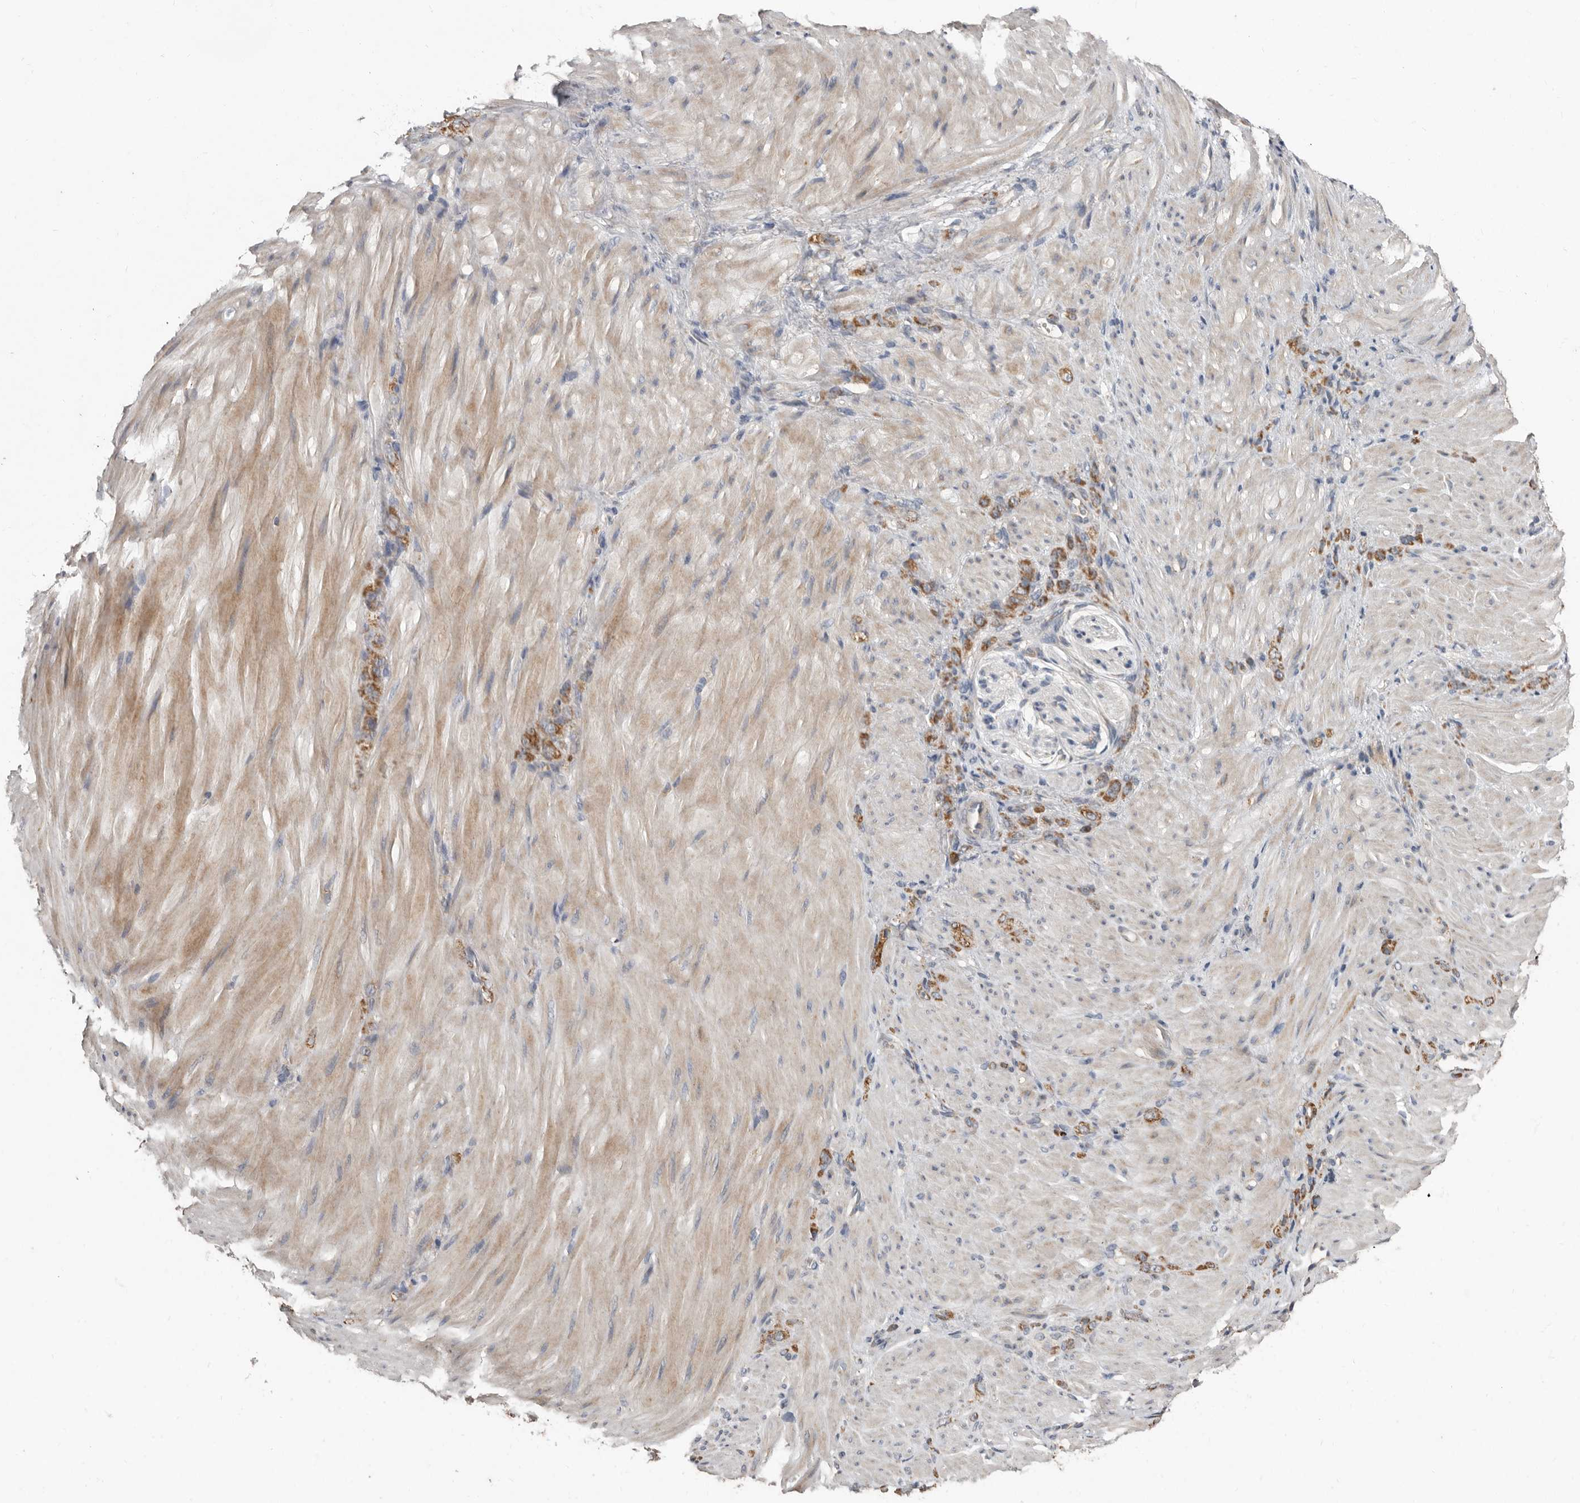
{"staining": {"intensity": "moderate", "quantity": ">75%", "location": "cytoplasmic/membranous"}, "tissue": "stomach cancer", "cell_type": "Tumor cells", "image_type": "cancer", "snomed": [{"axis": "morphology", "description": "Normal tissue, NOS"}, {"axis": "morphology", "description": "Adenocarcinoma, NOS"}, {"axis": "topography", "description": "Stomach"}], "caption": "A histopathology image of human stomach adenocarcinoma stained for a protein exhibits moderate cytoplasmic/membranous brown staining in tumor cells.", "gene": "KIF26B", "patient": {"sex": "male", "age": 82}}